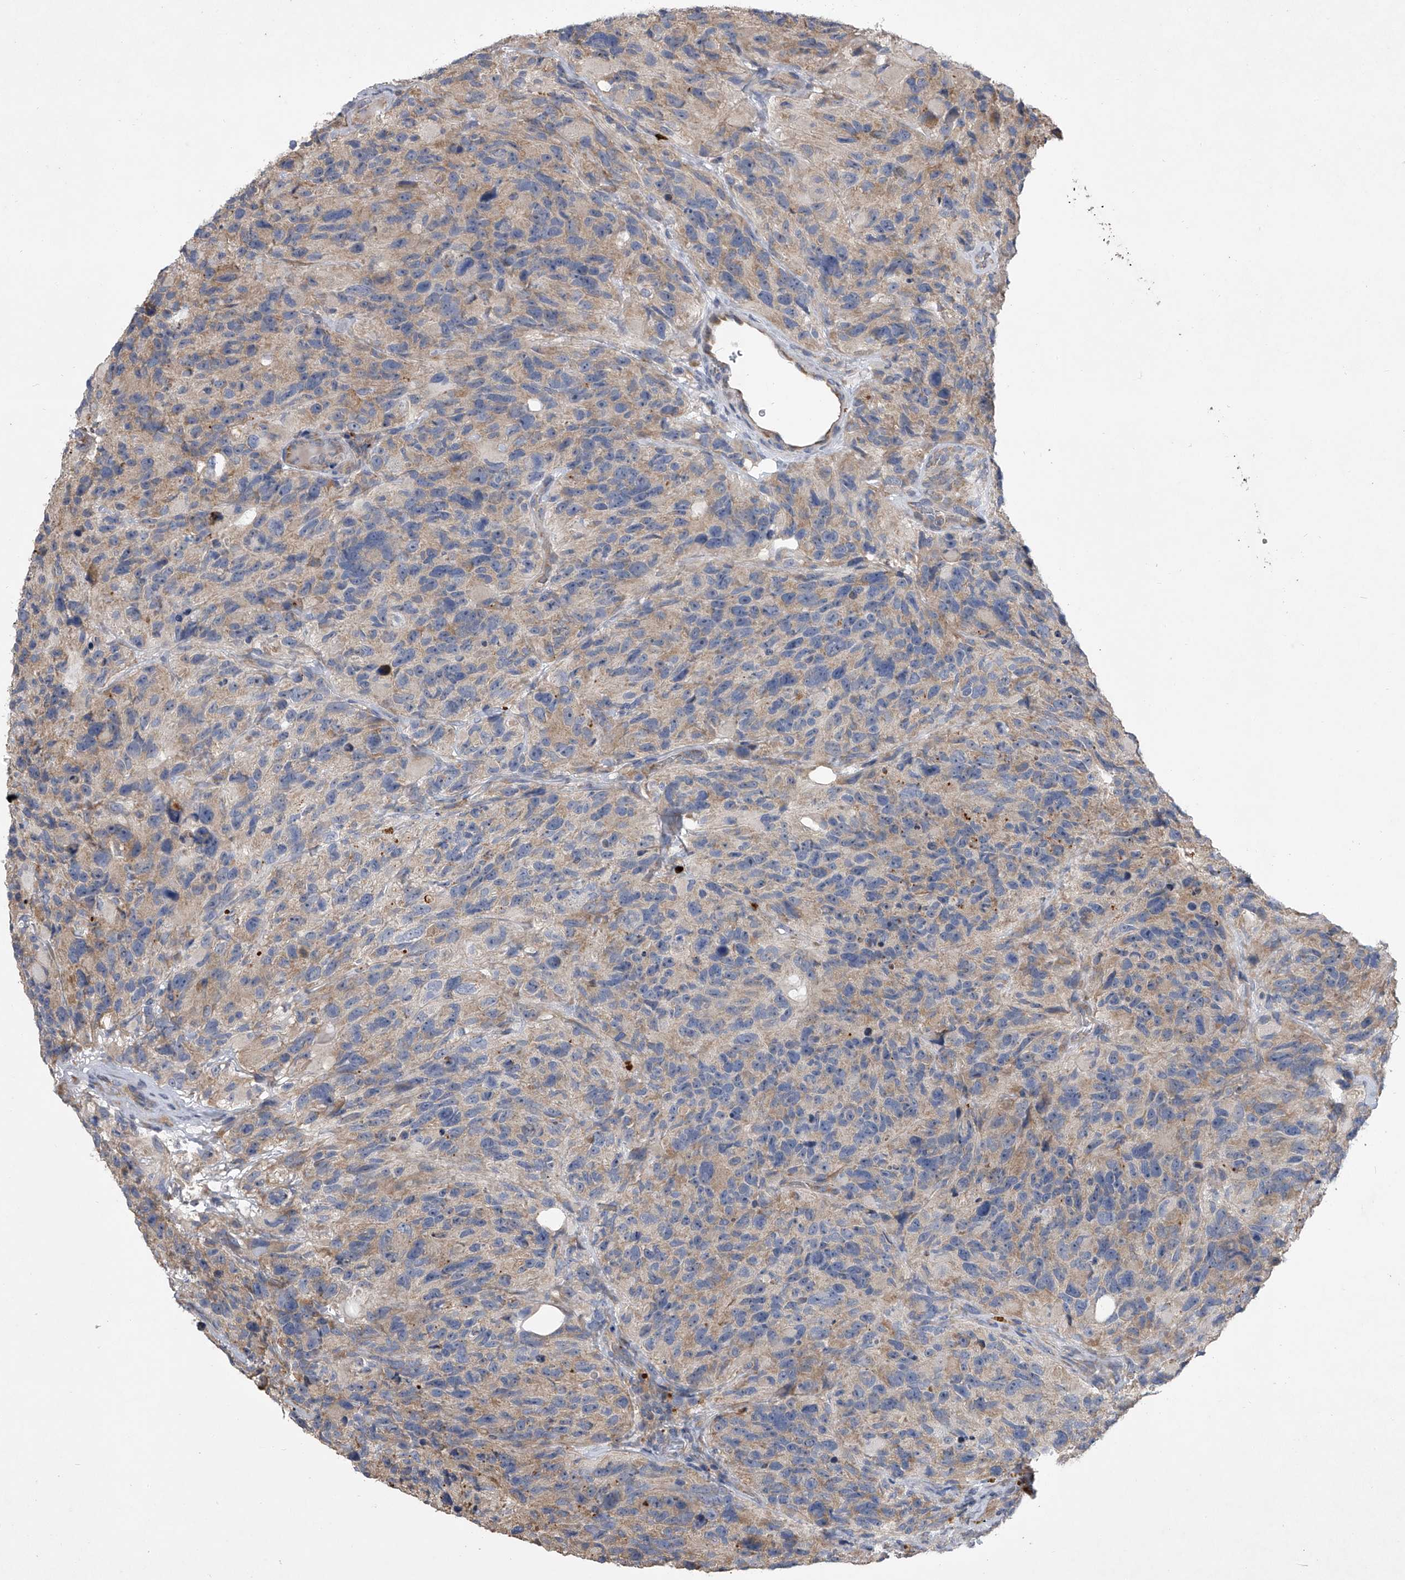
{"staining": {"intensity": "moderate", "quantity": "<25%", "location": "cytoplasmic/membranous"}, "tissue": "glioma", "cell_type": "Tumor cells", "image_type": "cancer", "snomed": [{"axis": "morphology", "description": "Glioma, malignant, High grade"}, {"axis": "topography", "description": "Brain"}], "caption": "This image shows glioma stained with immunohistochemistry to label a protein in brown. The cytoplasmic/membranous of tumor cells show moderate positivity for the protein. Nuclei are counter-stained blue.", "gene": "DOCK9", "patient": {"sex": "male", "age": 69}}